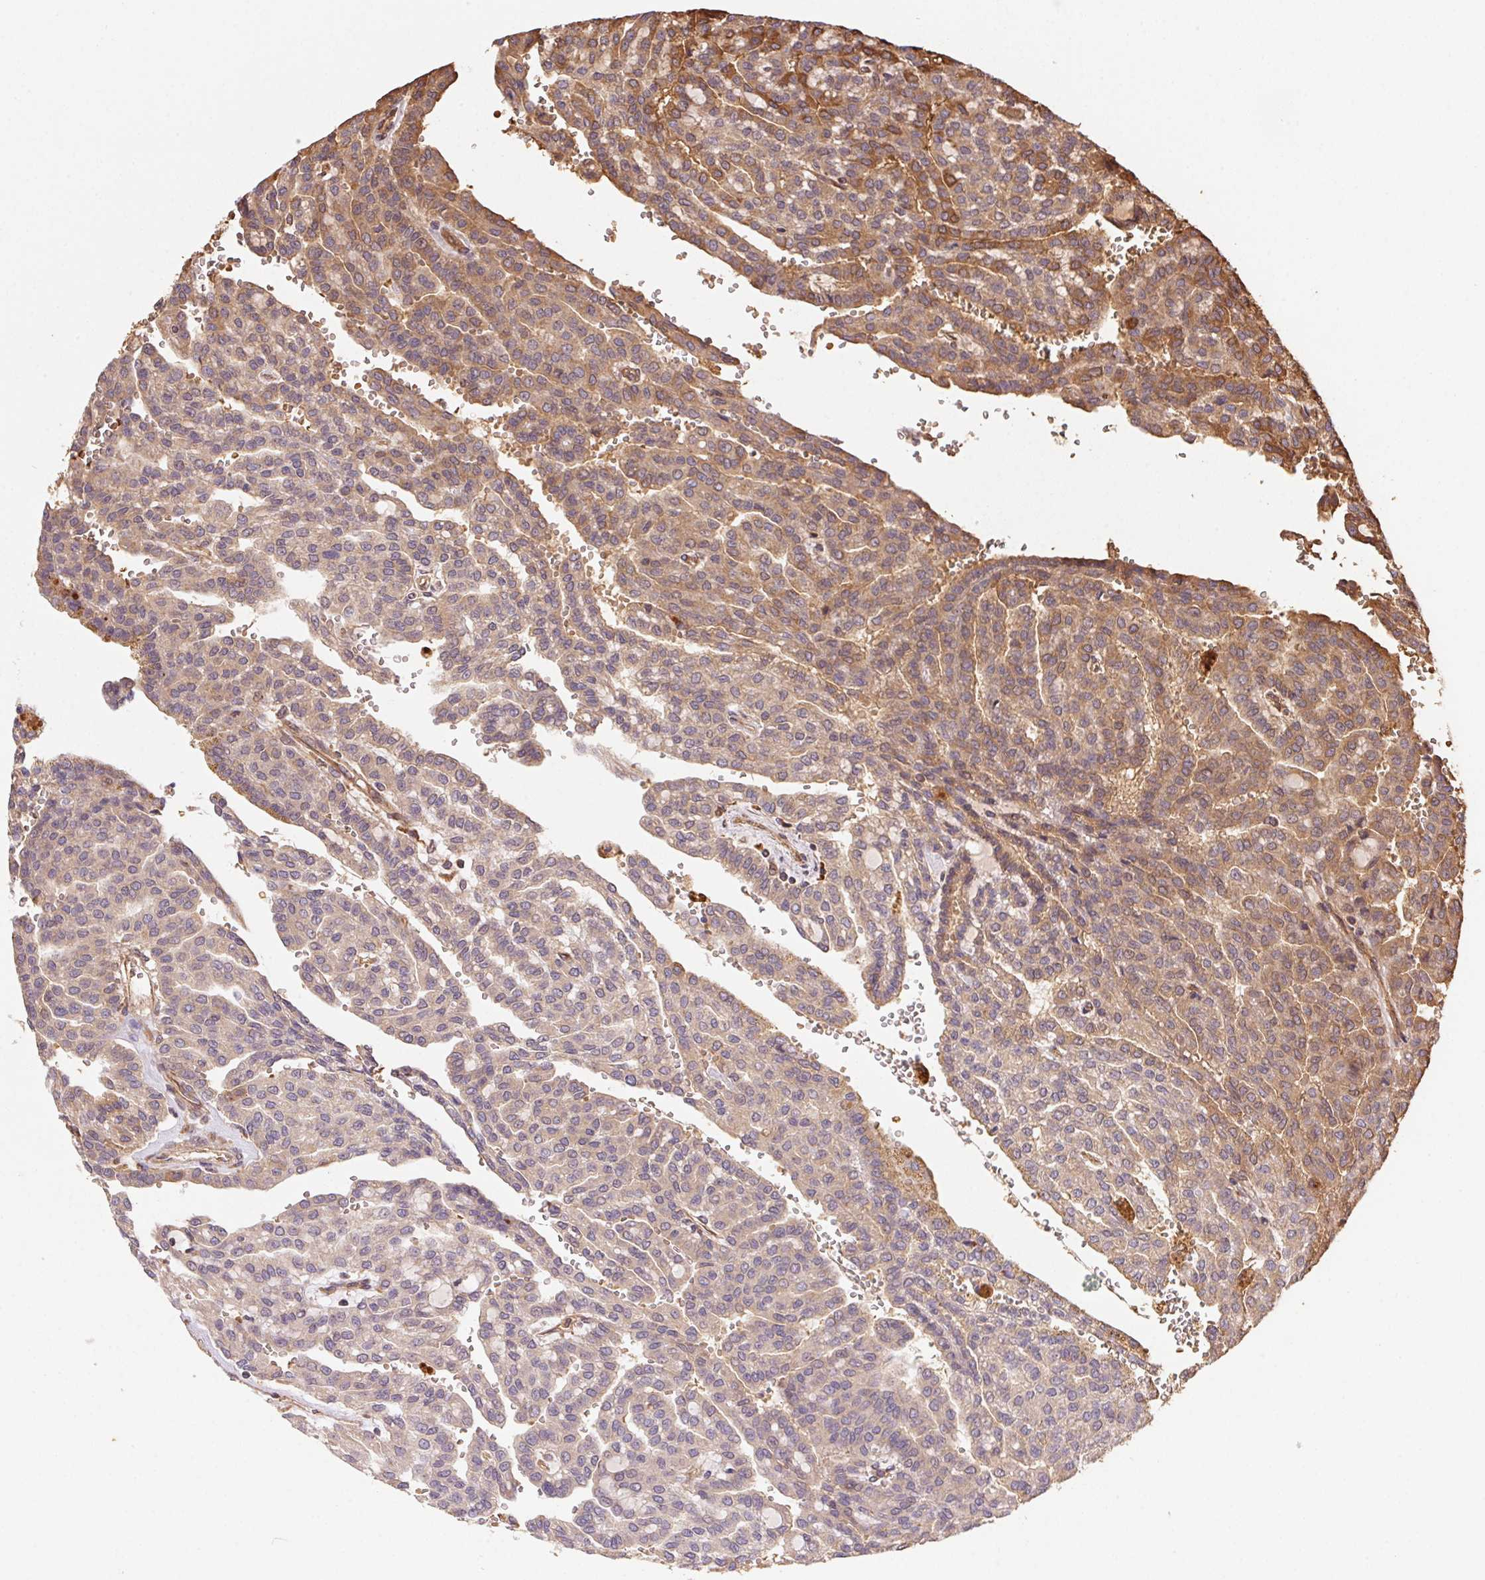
{"staining": {"intensity": "weak", "quantity": "25%-75%", "location": "cytoplasmic/membranous"}, "tissue": "renal cancer", "cell_type": "Tumor cells", "image_type": "cancer", "snomed": [{"axis": "morphology", "description": "Adenocarcinoma, NOS"}, {"axis": "topography", "description": "Kidney"}], "caption": "Approximately 25%-75% of tumor cells in human renal cancer (adenocarcinoma) display weak cytoplasmic/membranous protein positivity as visualized by brown immunohistochemical staining.", "gene": "USE1", "patient": {"sex": "male", "age": 63}}